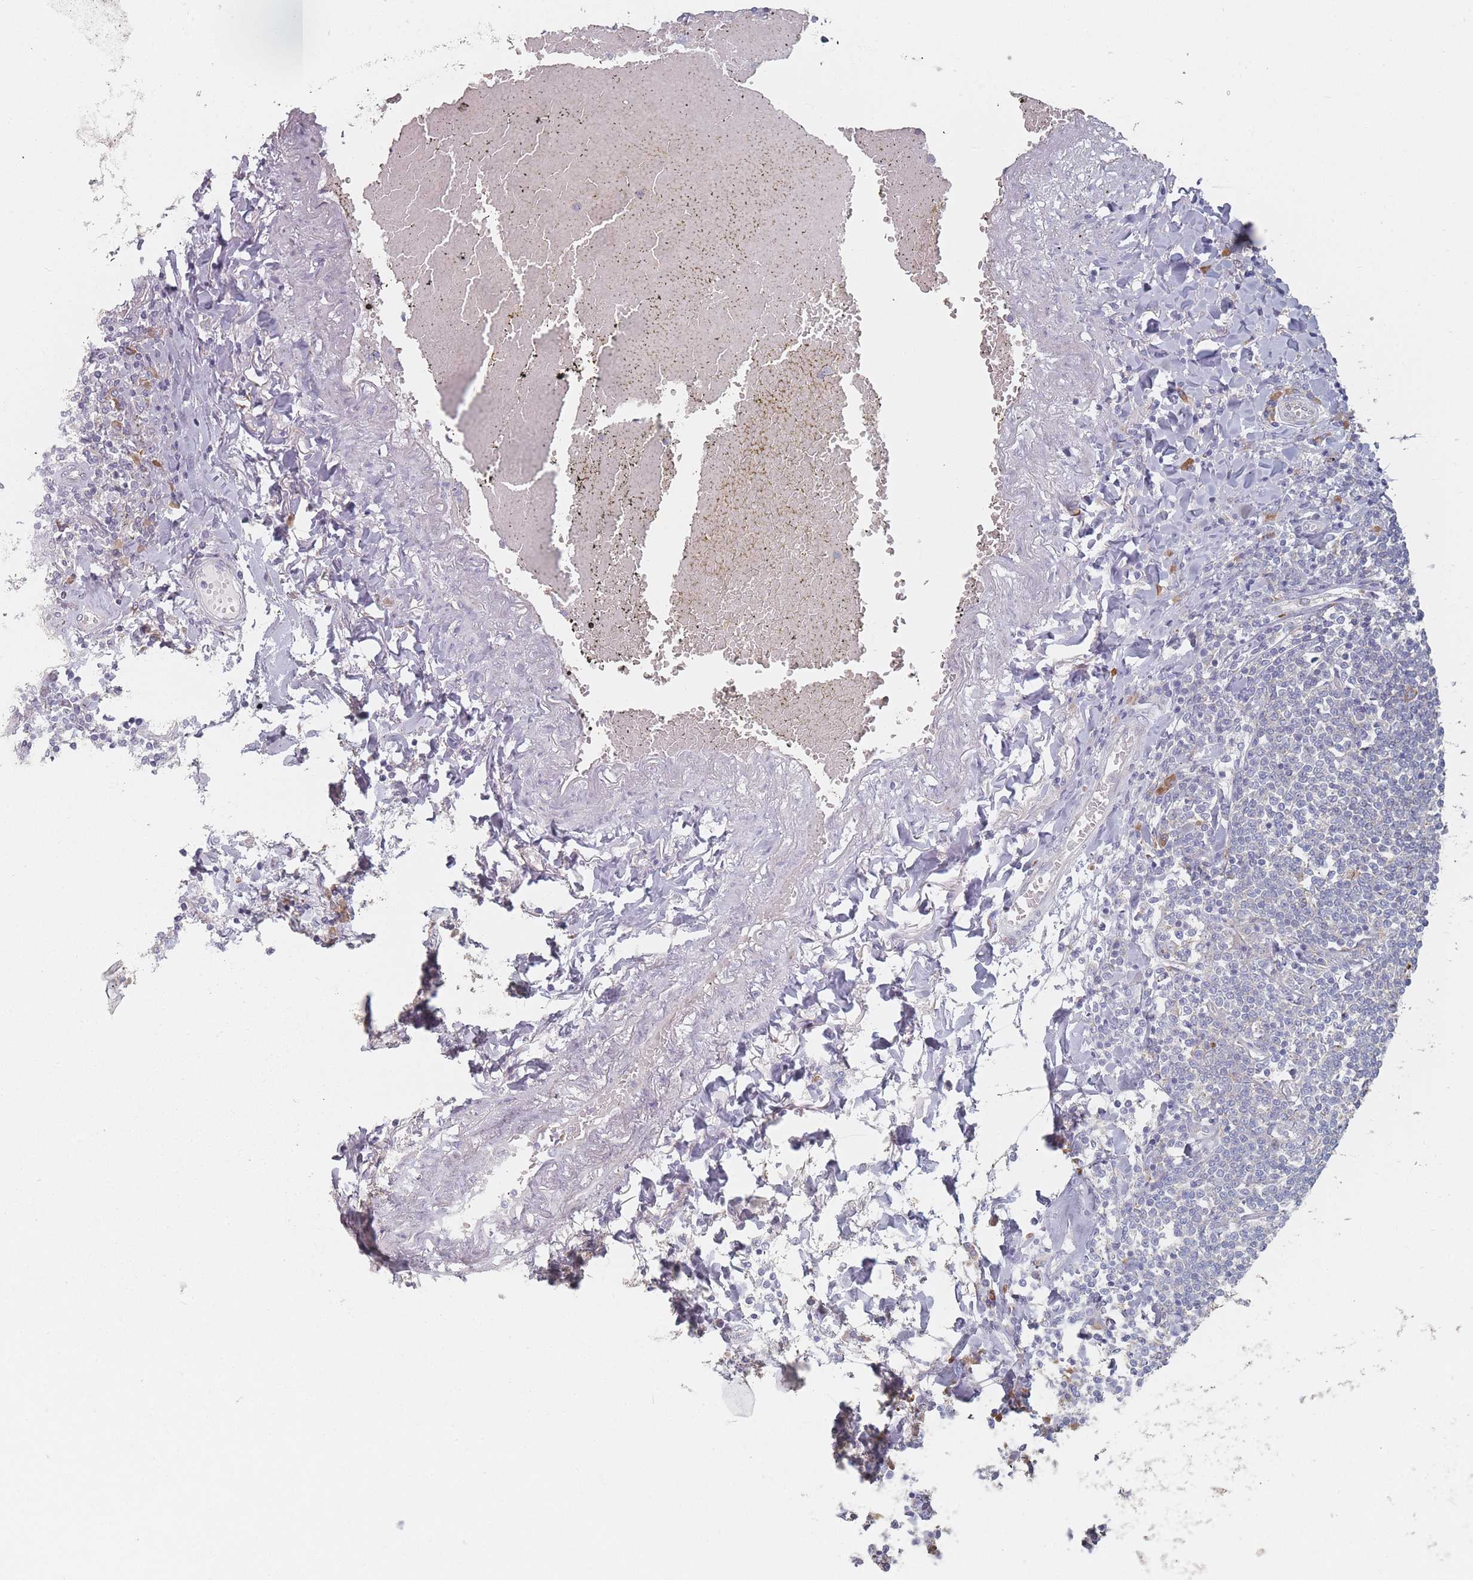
{"staining": {"intensity": "negative", "quantity": "none", "location": "none"}, "tissue": "lymphoma", "cell_type": "Tumor cells", "image_type": "cancer", "snomed": [{"axis": "morphology", "description": "Malignant lymphoma, non-Hodgkin's type, Low grade"}, {"axis": "topography", "description": "Lung"}], "caption": "Low-grade malignant lymphoma, non-Hodgkin's type stained for a protein using immunohistochemistry (IHC) reveals no expression tumor cells.", "gene": "CACNG5", "patient": {"sex": "female", "age": 71}}